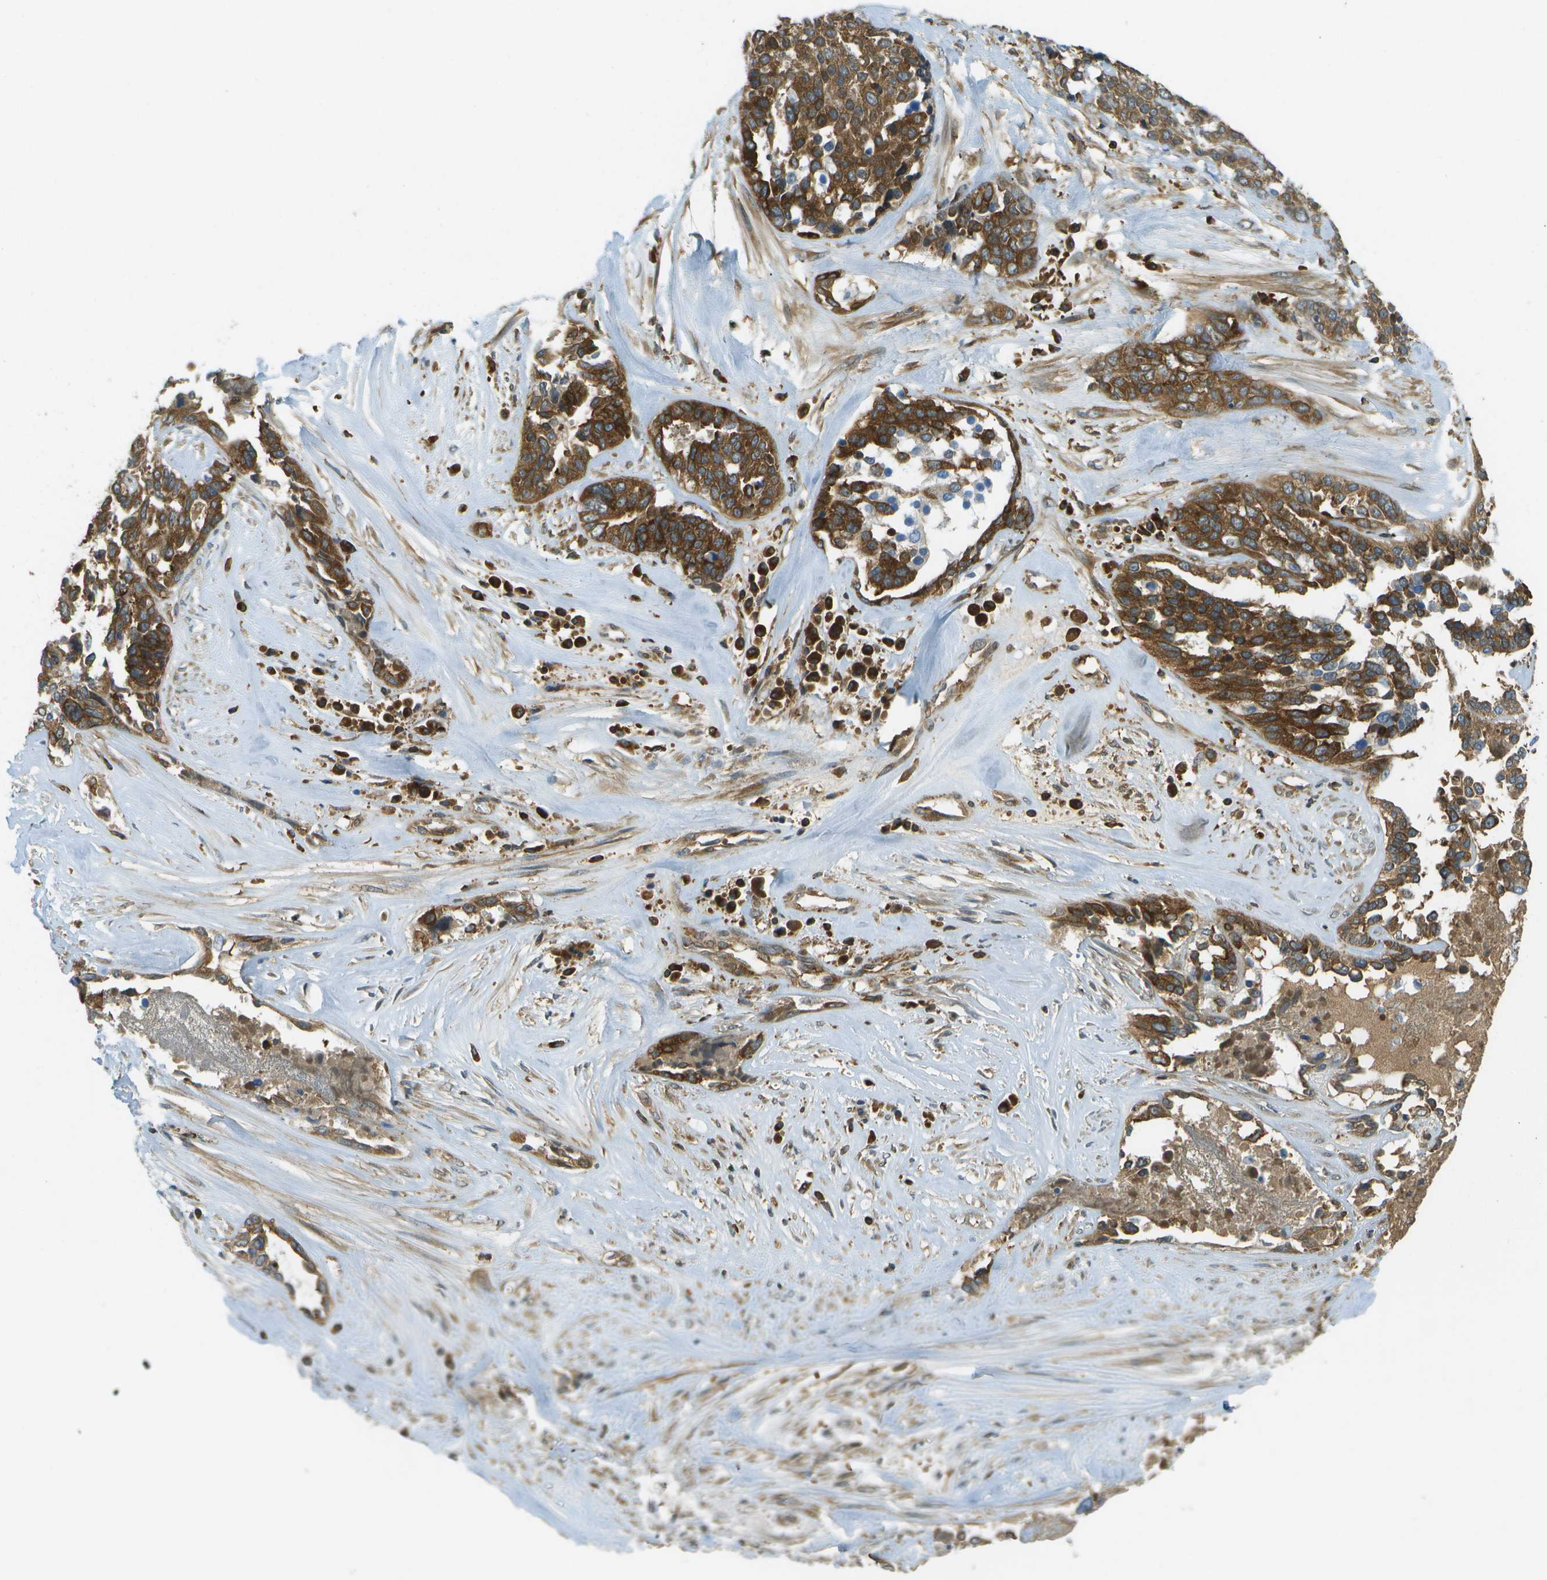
{"staining": {"intensity": "strong", "quantity": ">75%", "location": "cytoplasmic/membranous"}, "tissue": "ovarian cancer", "cell_type": "Tumor cells", "image_type": "cancer", "snomed": [{"axis": "morphology", "description": "Cystadenocarcinoma, serous, NOS"}, {"axis": "topography", "description": "Ovary"}], "caption": "A photomicrograph showing strong cytoplasmic/membranous staining in approximately >75% of tumor cells in ovarian cancer (serous cystadenocarcinoma), as visualized by brown immunohistochemical staining.", "gene": "TMTC1", "patient": {"sex": "female", "age": 44}}